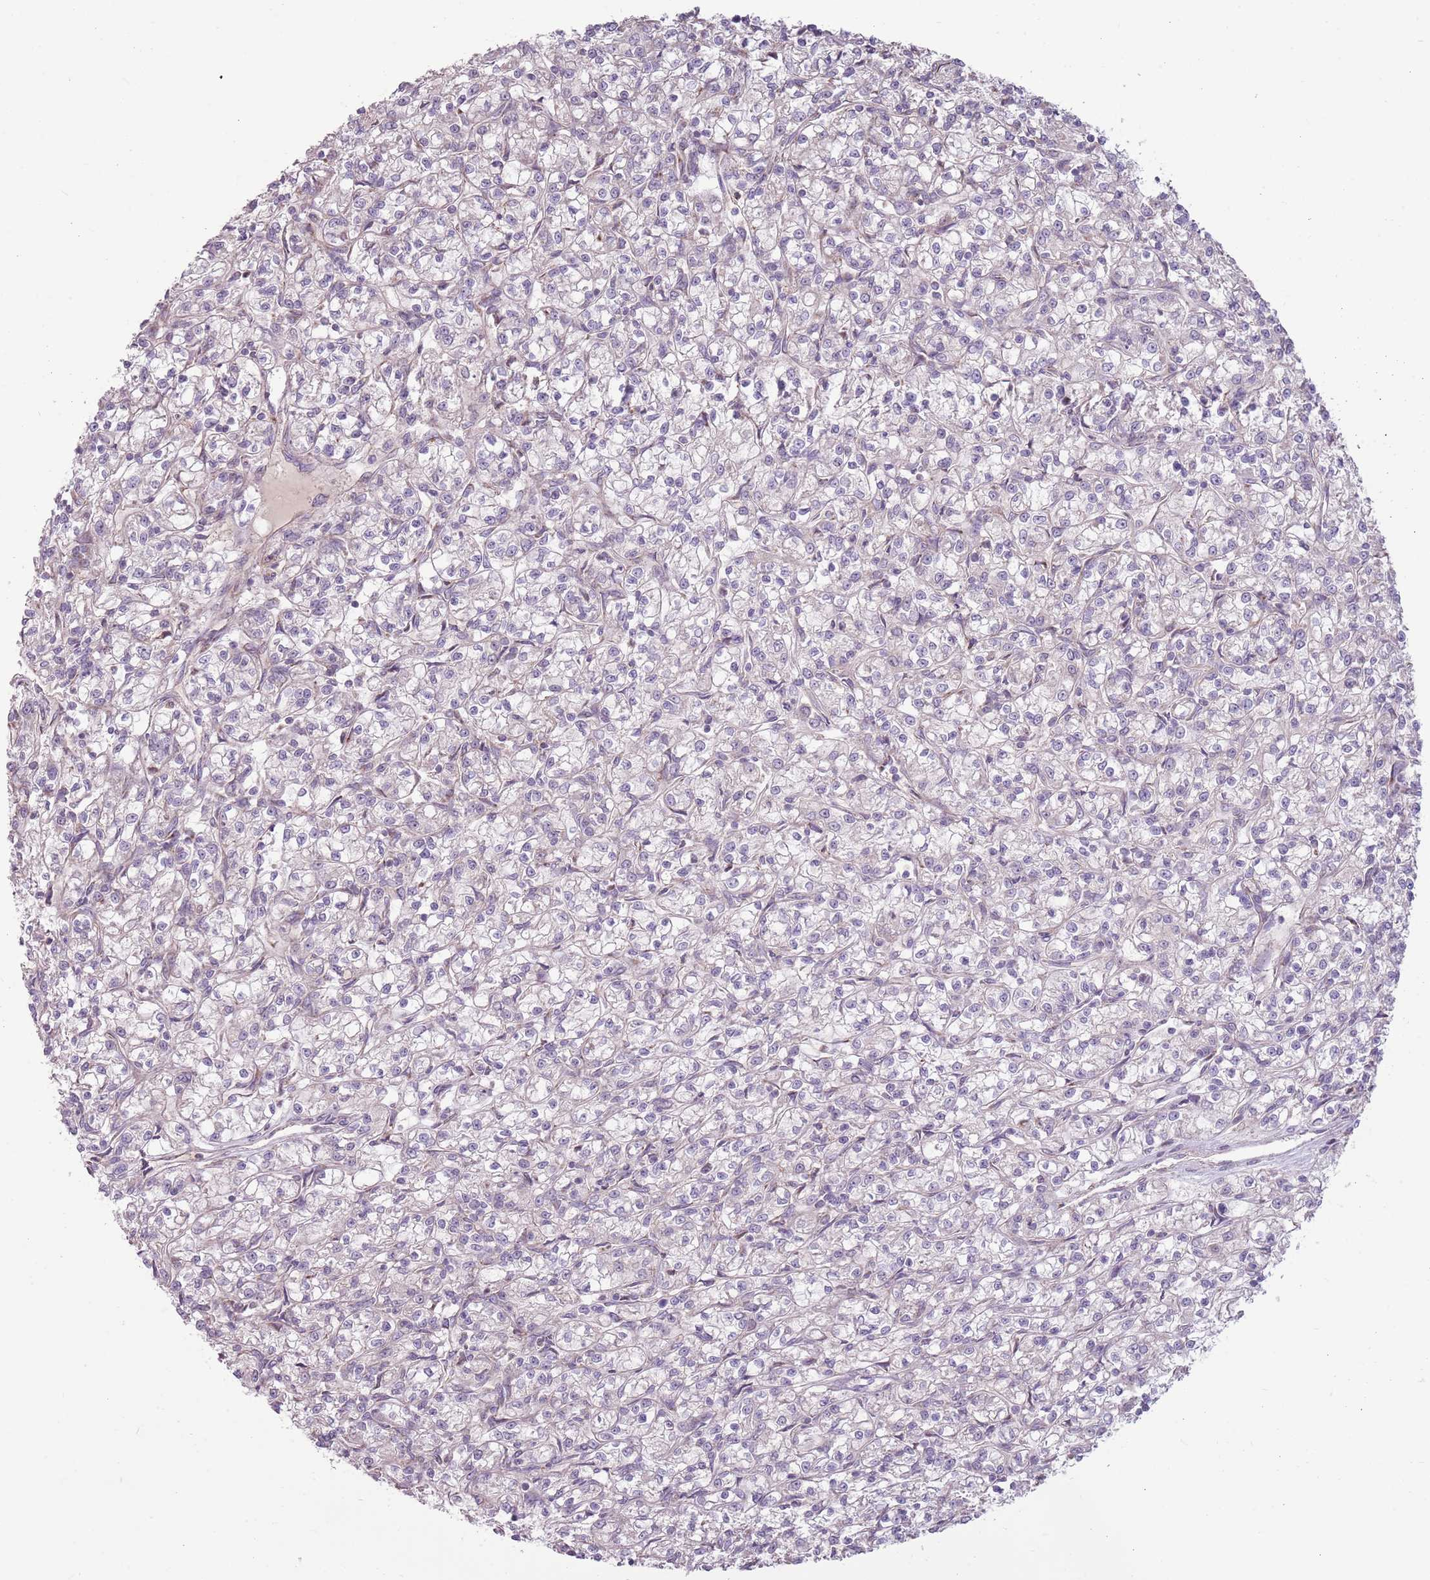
{"staining": {"intensity": "negative", "quantity": "none", "location": "none"}, "tissue": "renal cancer", "cell_type": "Tumor cells", "image_type": "cancer", "snomed": [{"axis": "morphology", "description": "Adenocarcinoma, NOS"}, {"axis": "topography", "description": "Kidney"}], "caption": "This is an immunohistochemistry (IHC) histopathology image of renal cancer (adenocarcinoma). There is no staining in tumor cells.", "gene": "ZNF530", "patient": {"sex": "female", "age": 59}}